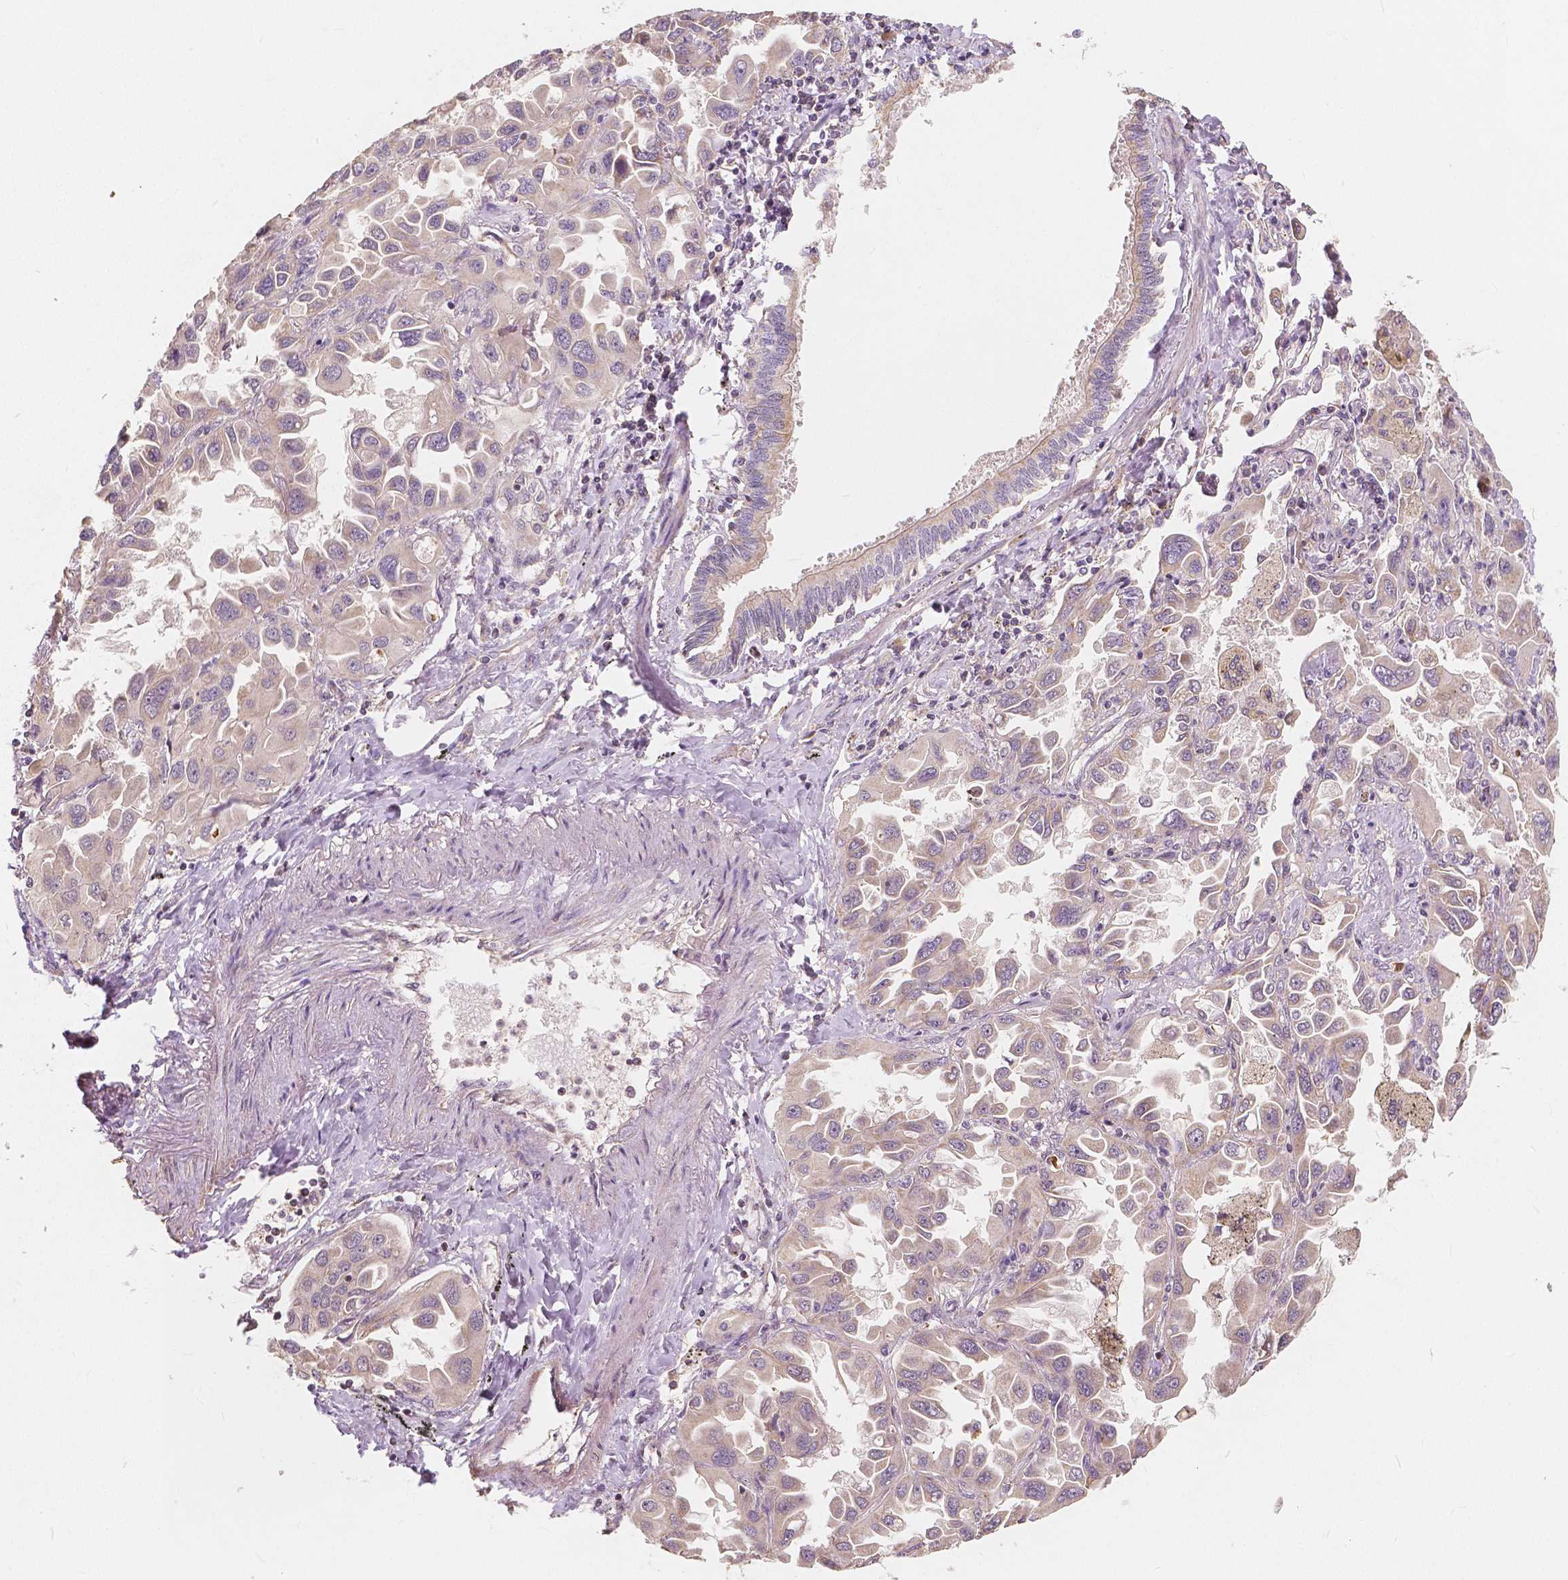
{"staining": {"intensity": "weak", "quantity": "25%-75%", "location": "cytoplasmic/membranous"}, "tissue": "lung cancer", "cell_type": "Tumor cells", "image_type": "cancer", "snomed": [{"axis": "morphology", "description": "Adenocarcinoma, NOS"}, {"axis": "topography", "description": "Lung"}], "caption": "Brown immunohistochemical staining in adenocarcinoma (lung) exhibits weak cytoplasmic/membranous positivity in about 25%-75% of tumor cells.", "gene": "PEX26", "patient": {"sex": "male", "age": 64}}